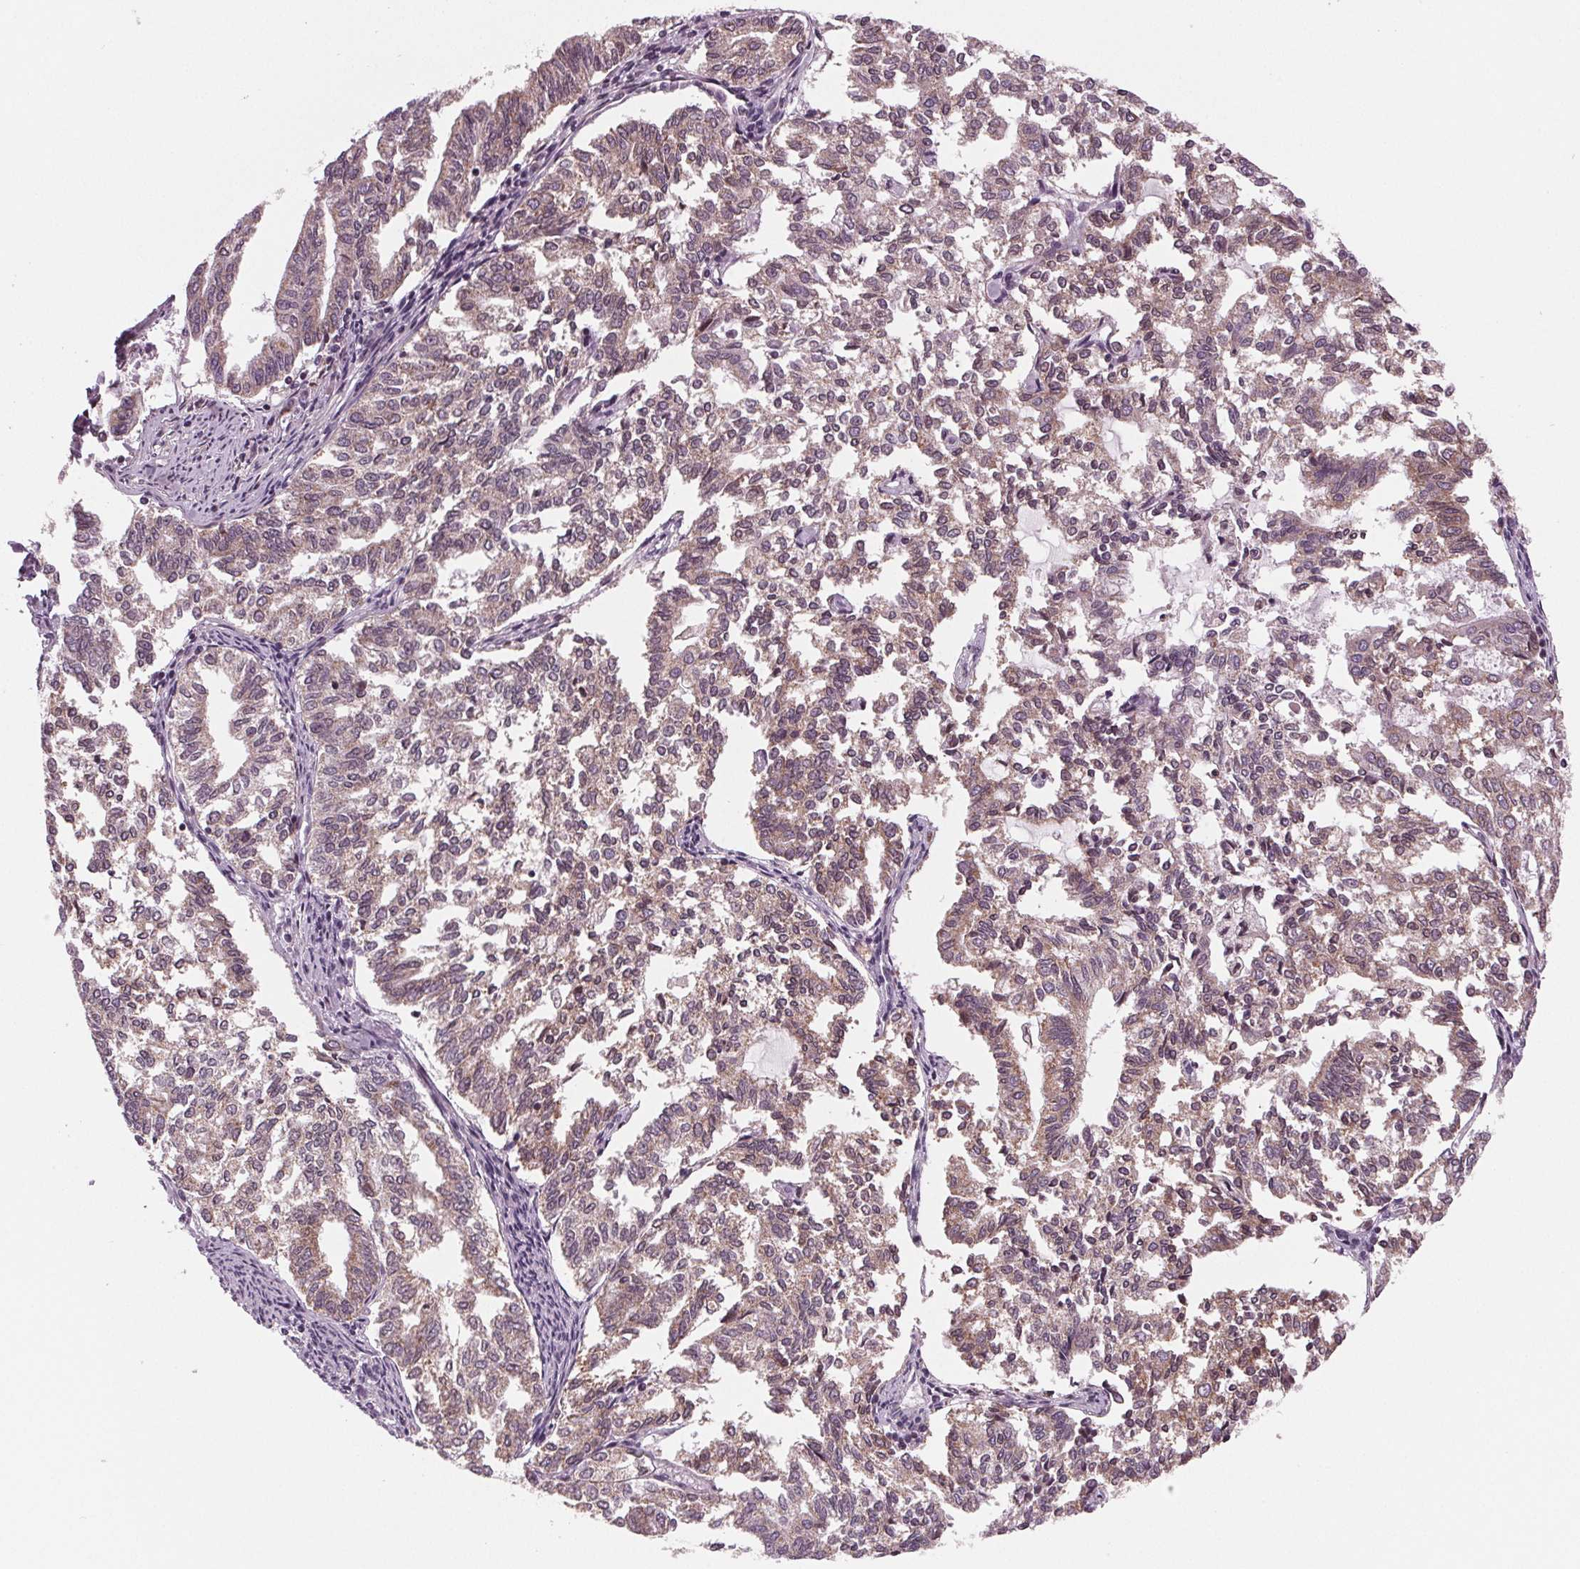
{"staining": {"intensity": "weak", "quantity": "25%-75%", "location": "cytoplasmic/membranous"}, "tissue": "endometrial cancer", "cell_type": "Tumor cells", "image_type": "cancer", "snomed": [{"axis": "morphology", "description": "Adenocarcinoma, NOS"}, {"axis": "topography", "description": "Endometrium"}], "caption": "Approximately 25%-75% of tumor cells in endometrial cancer demonstrate weak cytoplasmic/membranous protein expression as visualized by brown immunohistochemical staining.", "gene": "STAT3", "patient": {"sex": "female", "age": 79}}